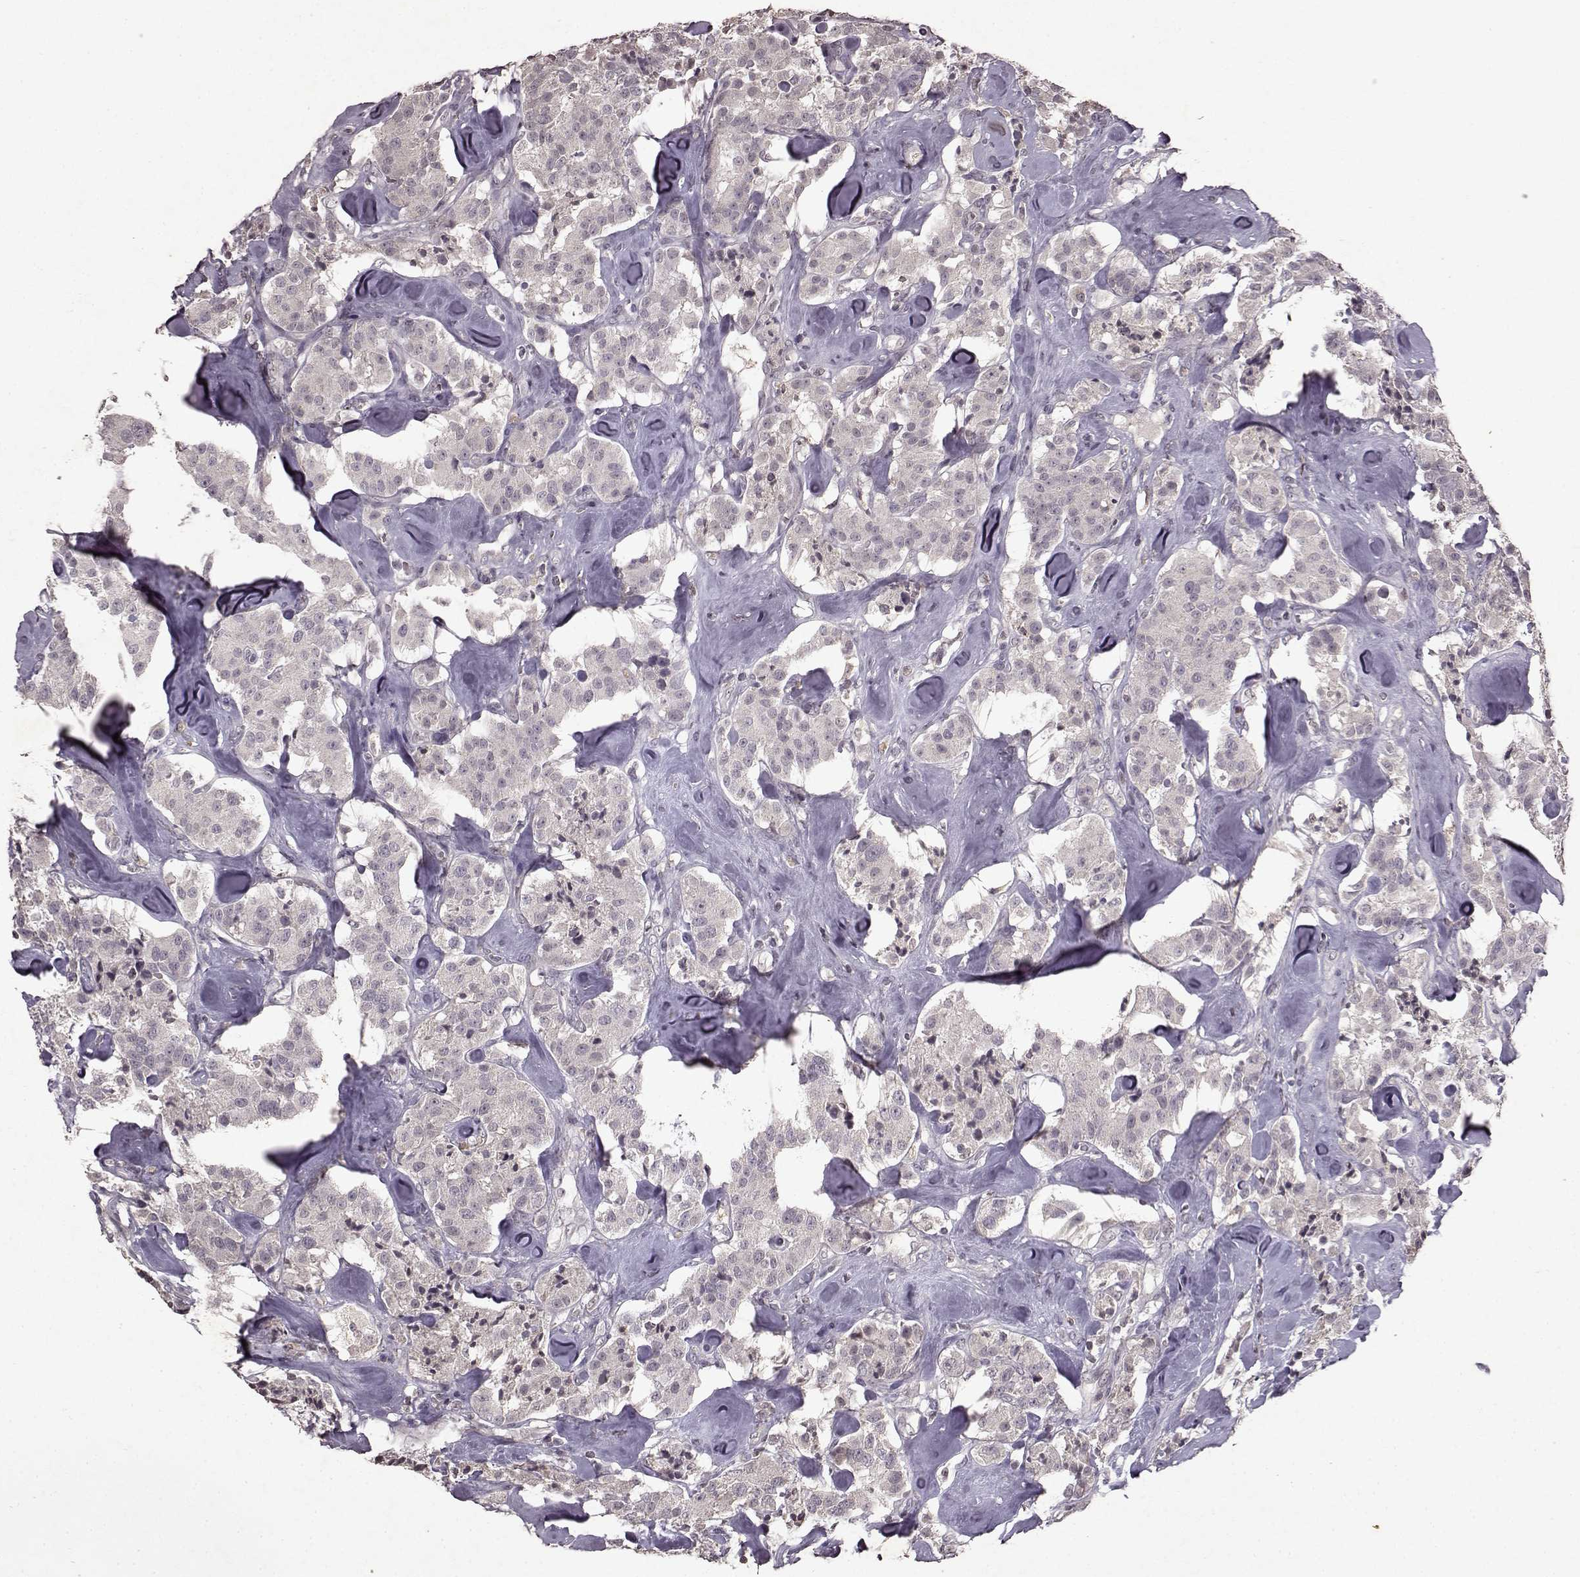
{"staining": {"intensity": "negative", "quantity": "none", "location": "none"}, "tissue": "carcinoid", "cell_type": "Tumor cells", "image_type": "cancer", "snomed": [{"axis": "morphology", "description": "Carcinoid, malignant, NOS"}, {"axis": "topography", "description": "Pancreas"}], "caption": "The histopathology image shows no significant staining in tumor cells of malignant carcinoid. (DAB immunohistochemistry, high magnification).", "gene": "LHB", "patient": {"sex": "male", "age": 41}}